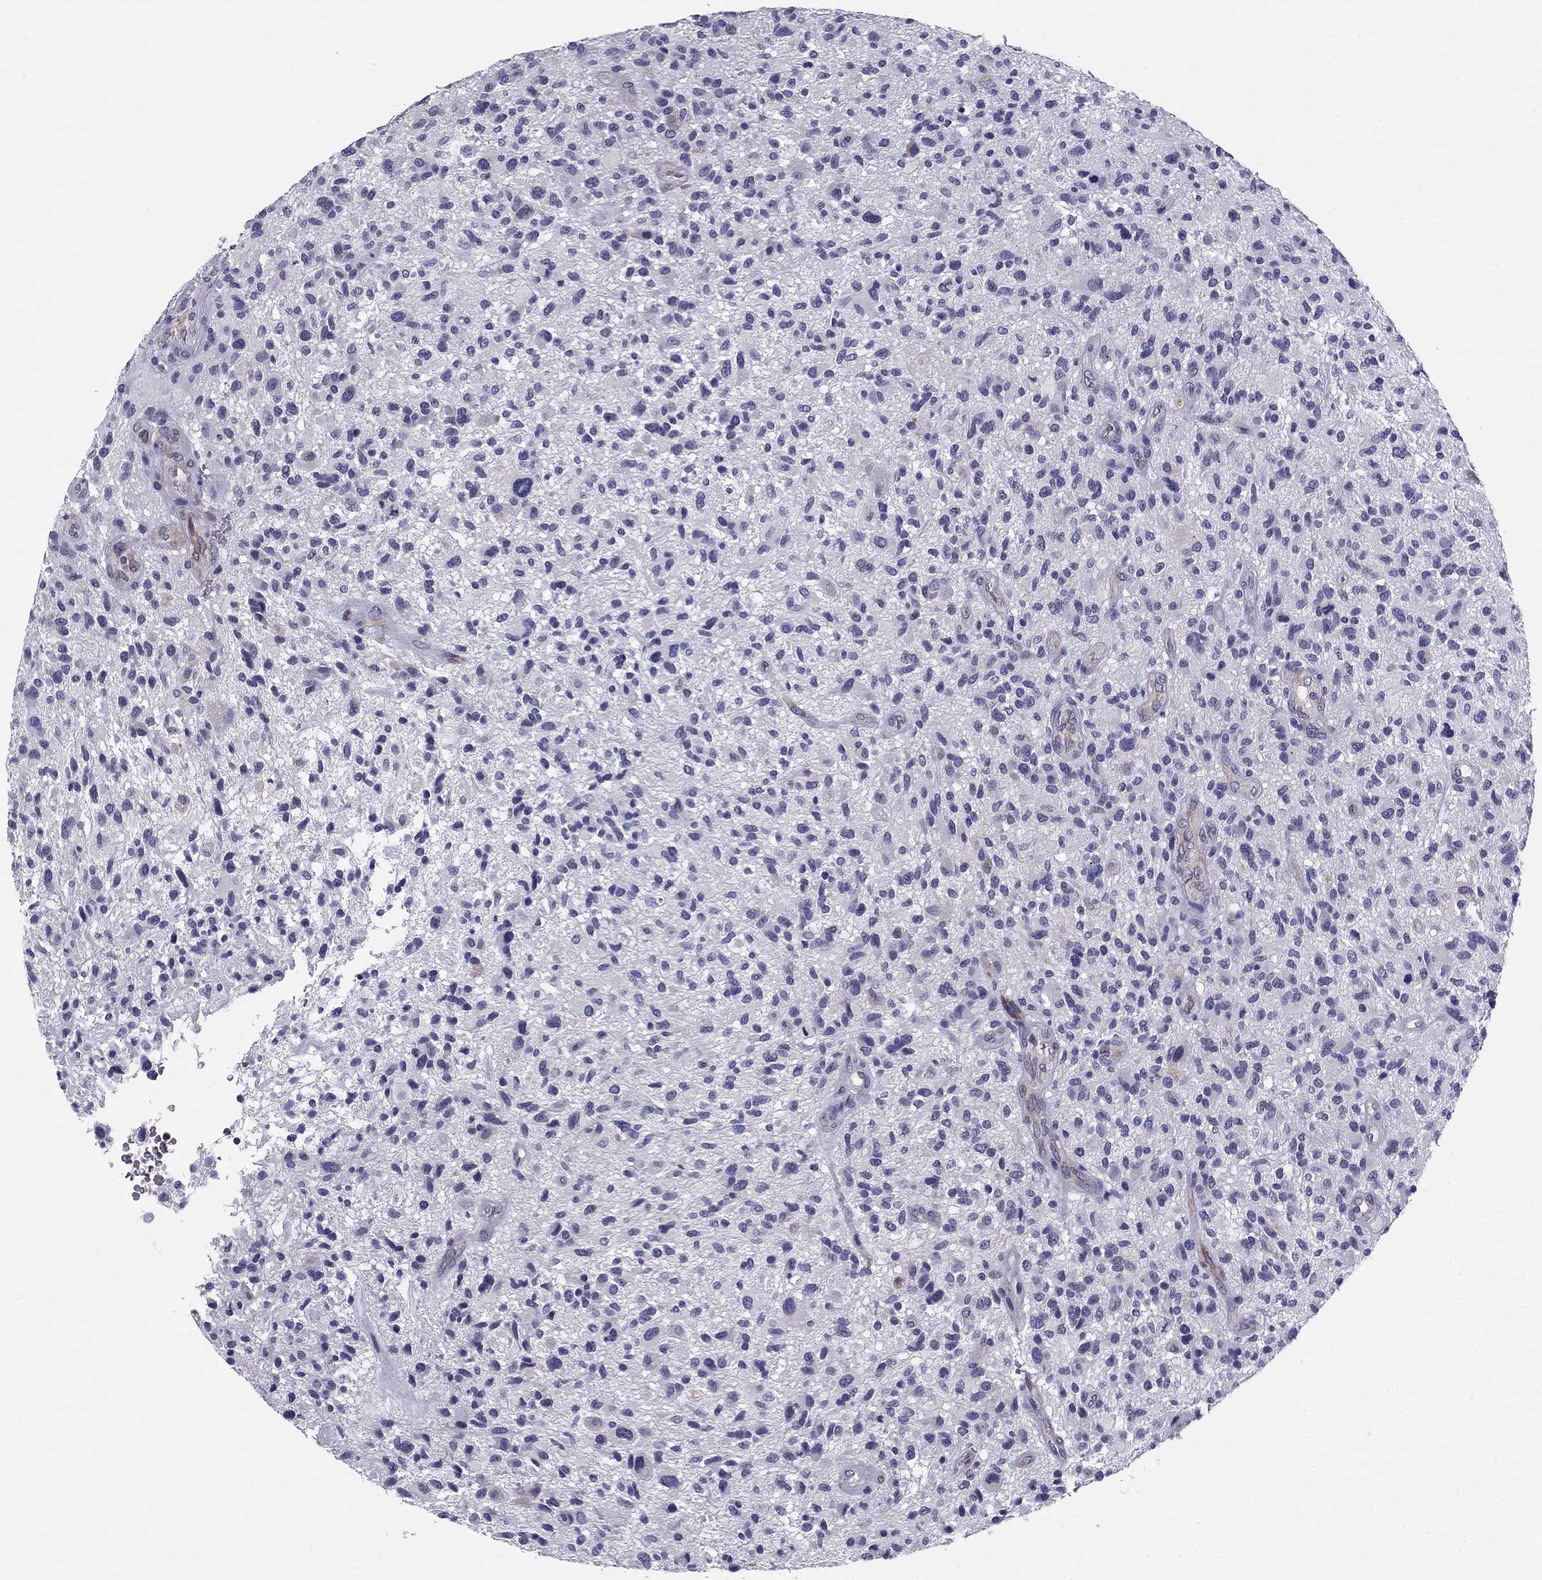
{"staining": {"intensity": "negative", "quantity": "none", "location": "none"}, "tissue": "glioma", "cell_type": "Tumor cells", "image_type": "cancer", "snomed": [{"axis": "morphology", "description": "Glioma, malignant, High grade"}, {"axis": "topography", "description": "Brain"}], "caption": "Immunohistochemical staining of malignant glioma (high-grade) displays no significant expression in tumor cells.", "gene": "TMED3", "patient": {"sex": "male", "age": 47}}